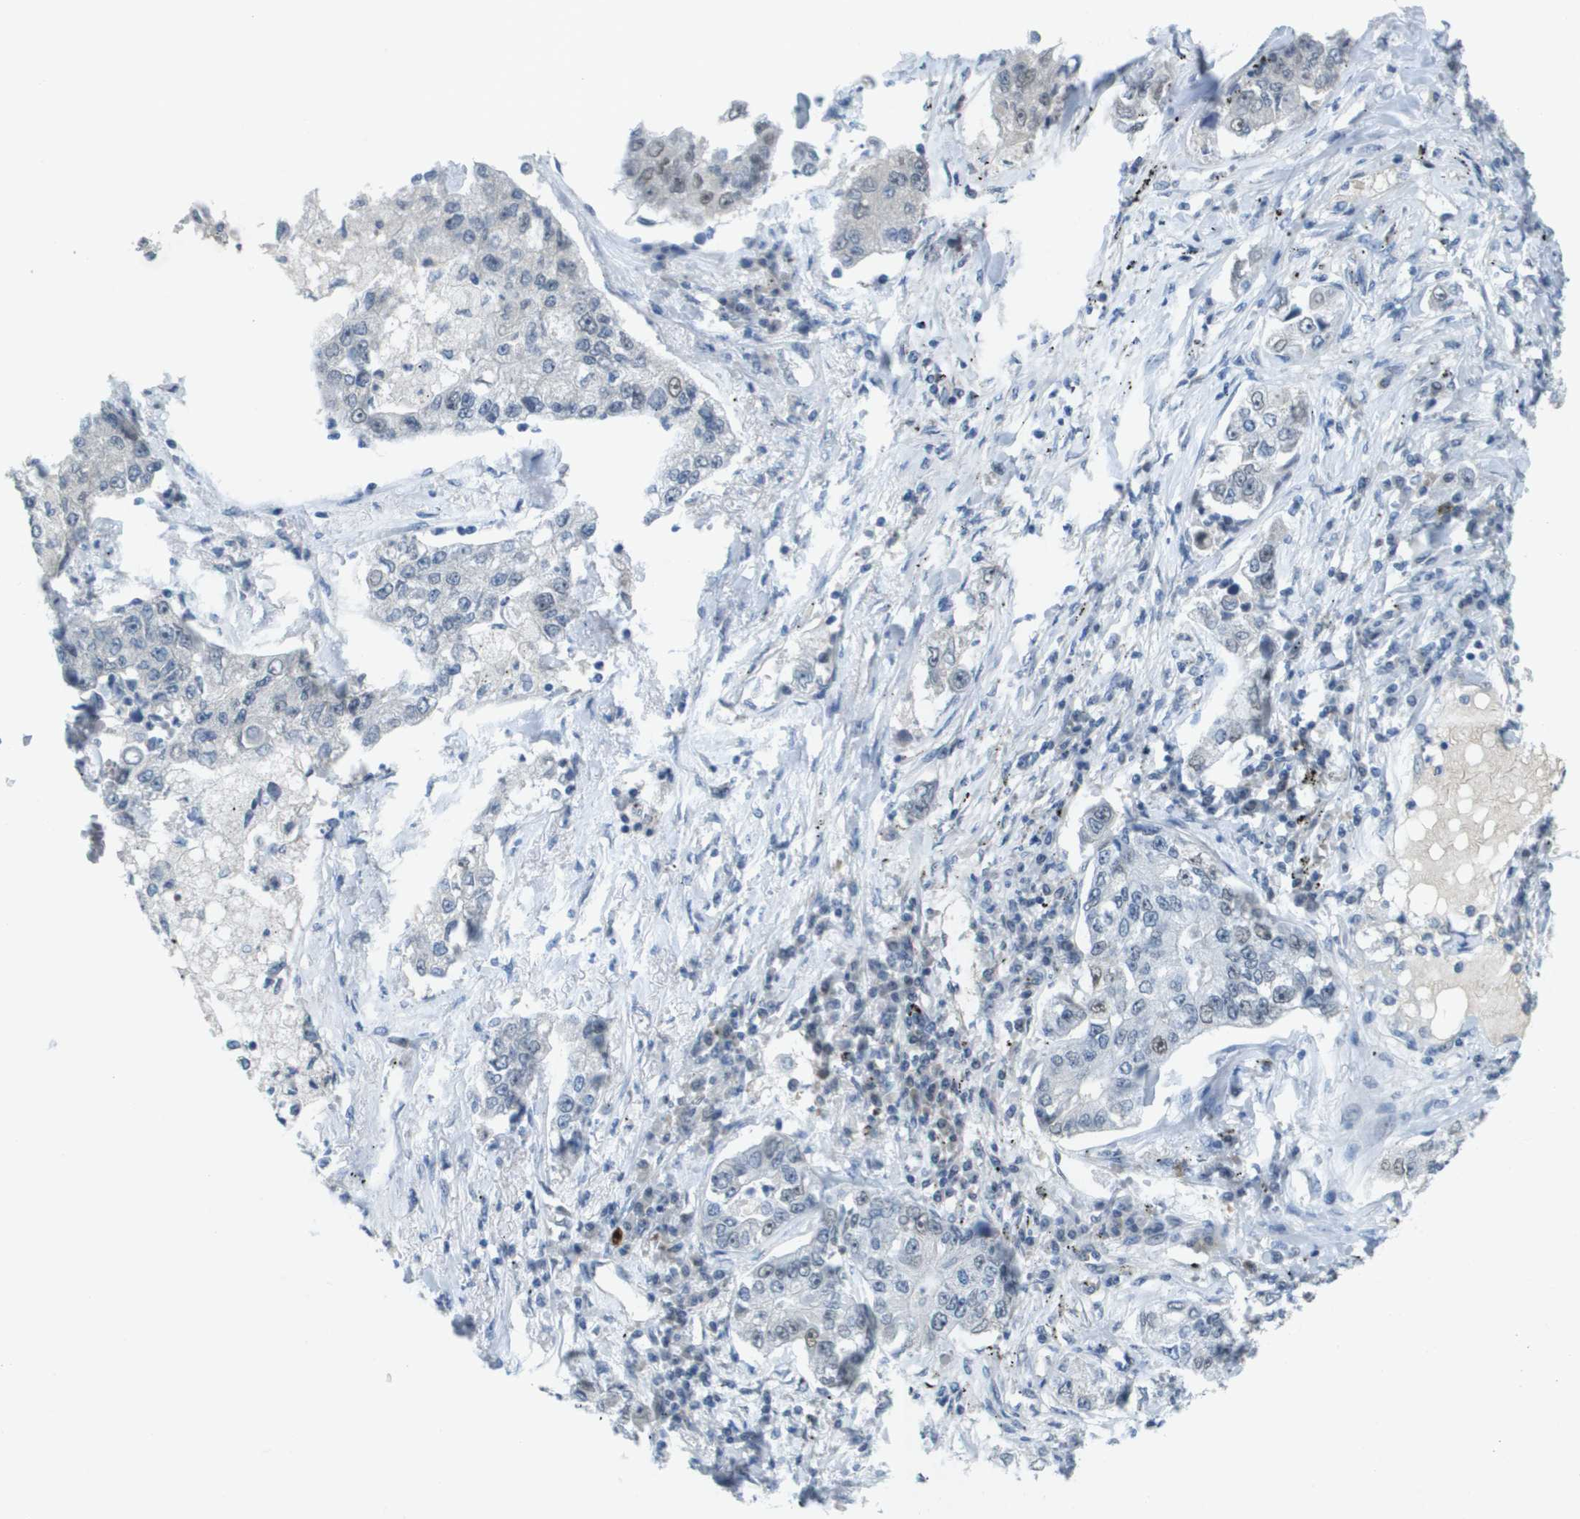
{"staining": {"intensity": "weak", "quantity": "<25%", "location": "nuclear"}, "tissue": "lung cancer", "cell_type": "Tumor cells", "image_type": "cancer", "snomed": [{"axis": "morphology", "description": "Adenocarcinoma, NOS"}, {"axis": "topography", "description": "Lung"}], "caption": "Tumor cells show no significant protein expression in lung cancer. (Stains: DAB (3,3'-diaminobenzidine) immunohistochemistry with hematoxylin counter stain, Microscopy: brightfield microscopy at high magnification).", "gene": "TP53RK", "patient": {"sex": "male", "age": 49}}